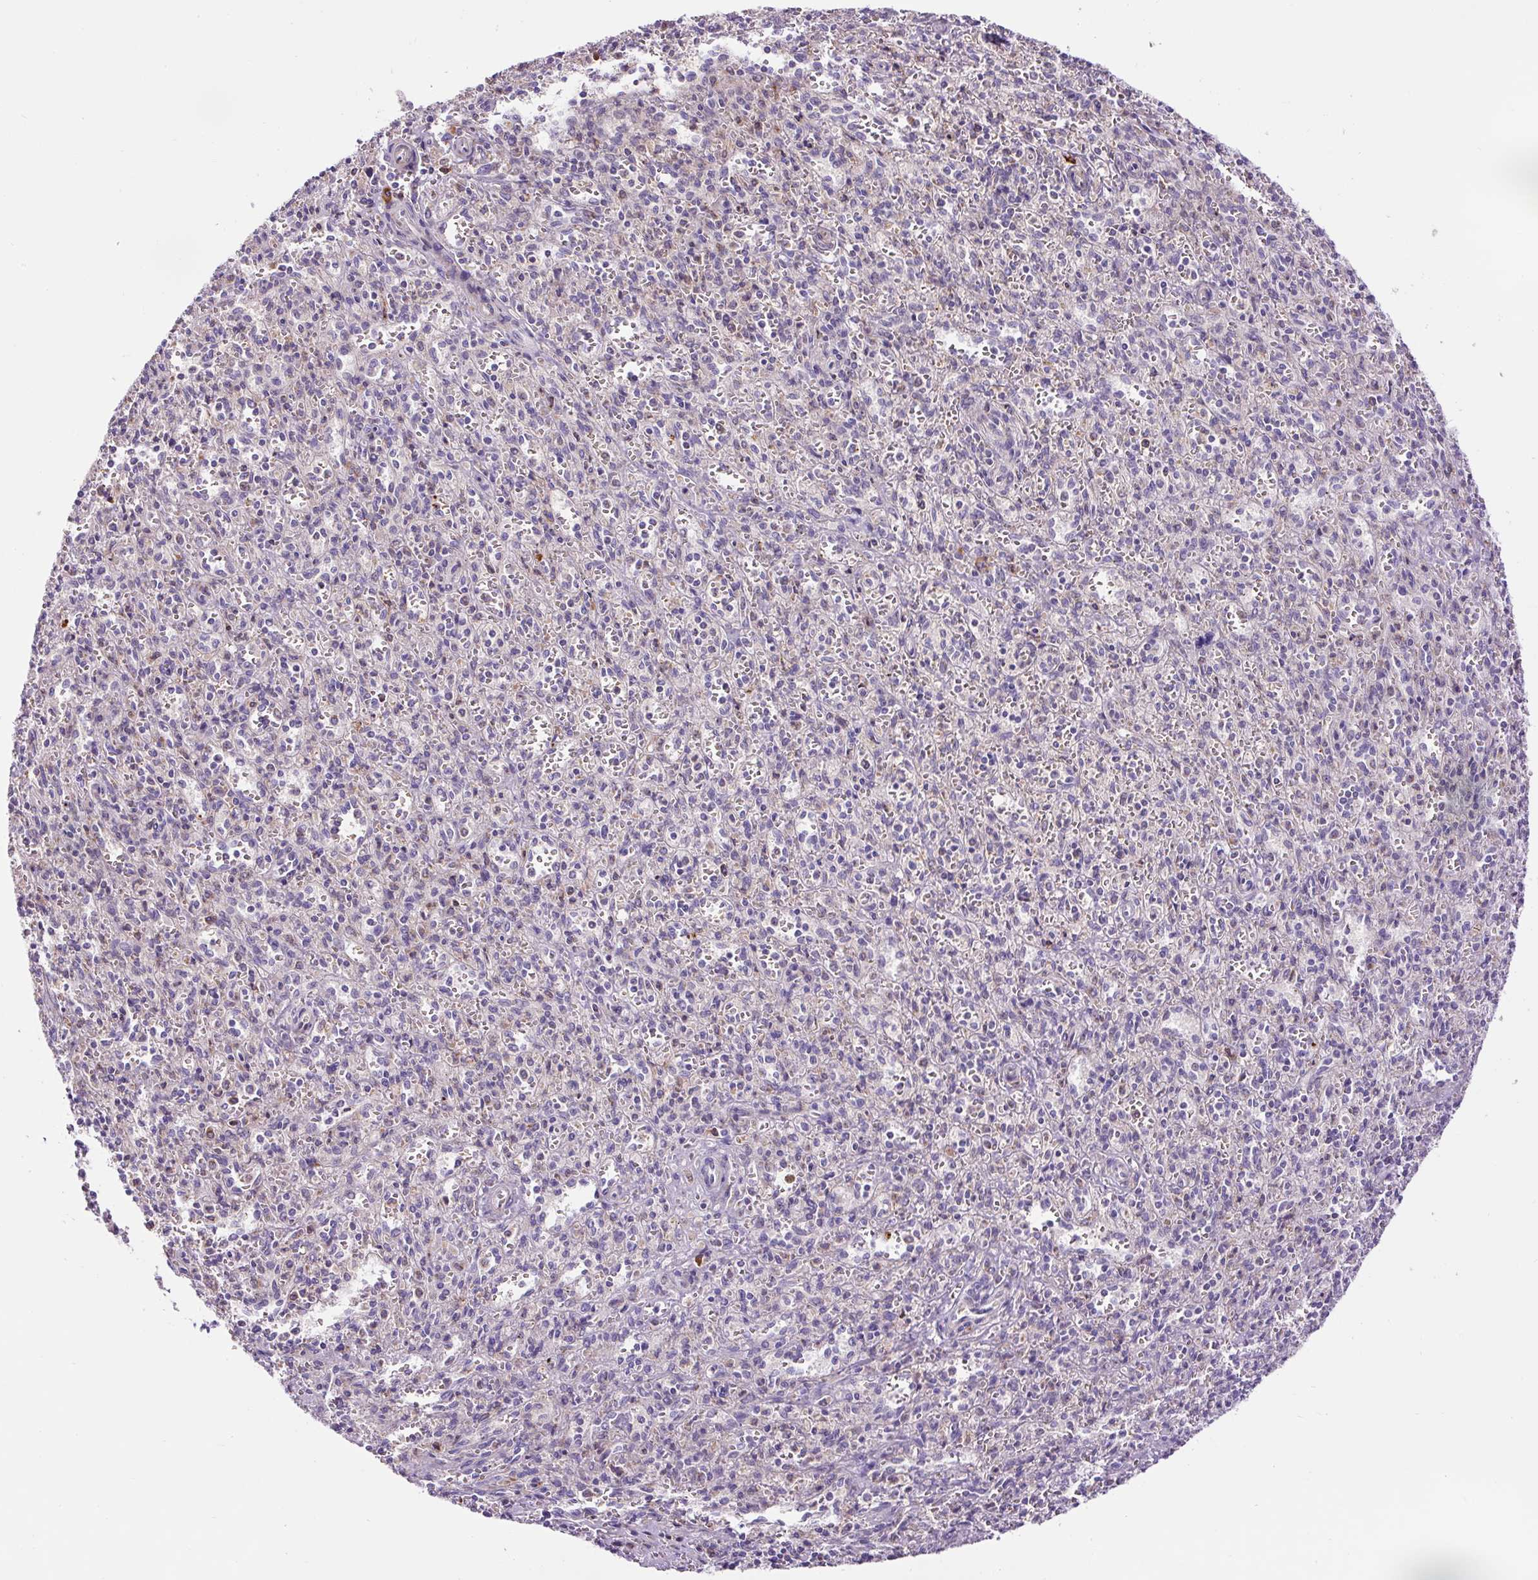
{"staining": {"intensity": "negative", "quantity": "none", "location": "none"}, "tissue": "spleen", "cell_type": "Cells in red pulp", "image_type": "normal", "snomed": [{"axis": "morphology", "description": "Normal tissue, NOS"}, {"axis": "topography", "description": "Spleen"}], "caption": "DAB (3,3'-diaminobenzidine) immunohistochemical staining of normal human spleen demonstrates no significant expression in cells in red pulp.", "gene": "ZNF596", "patient": {"sex": "female", "age": 26}}